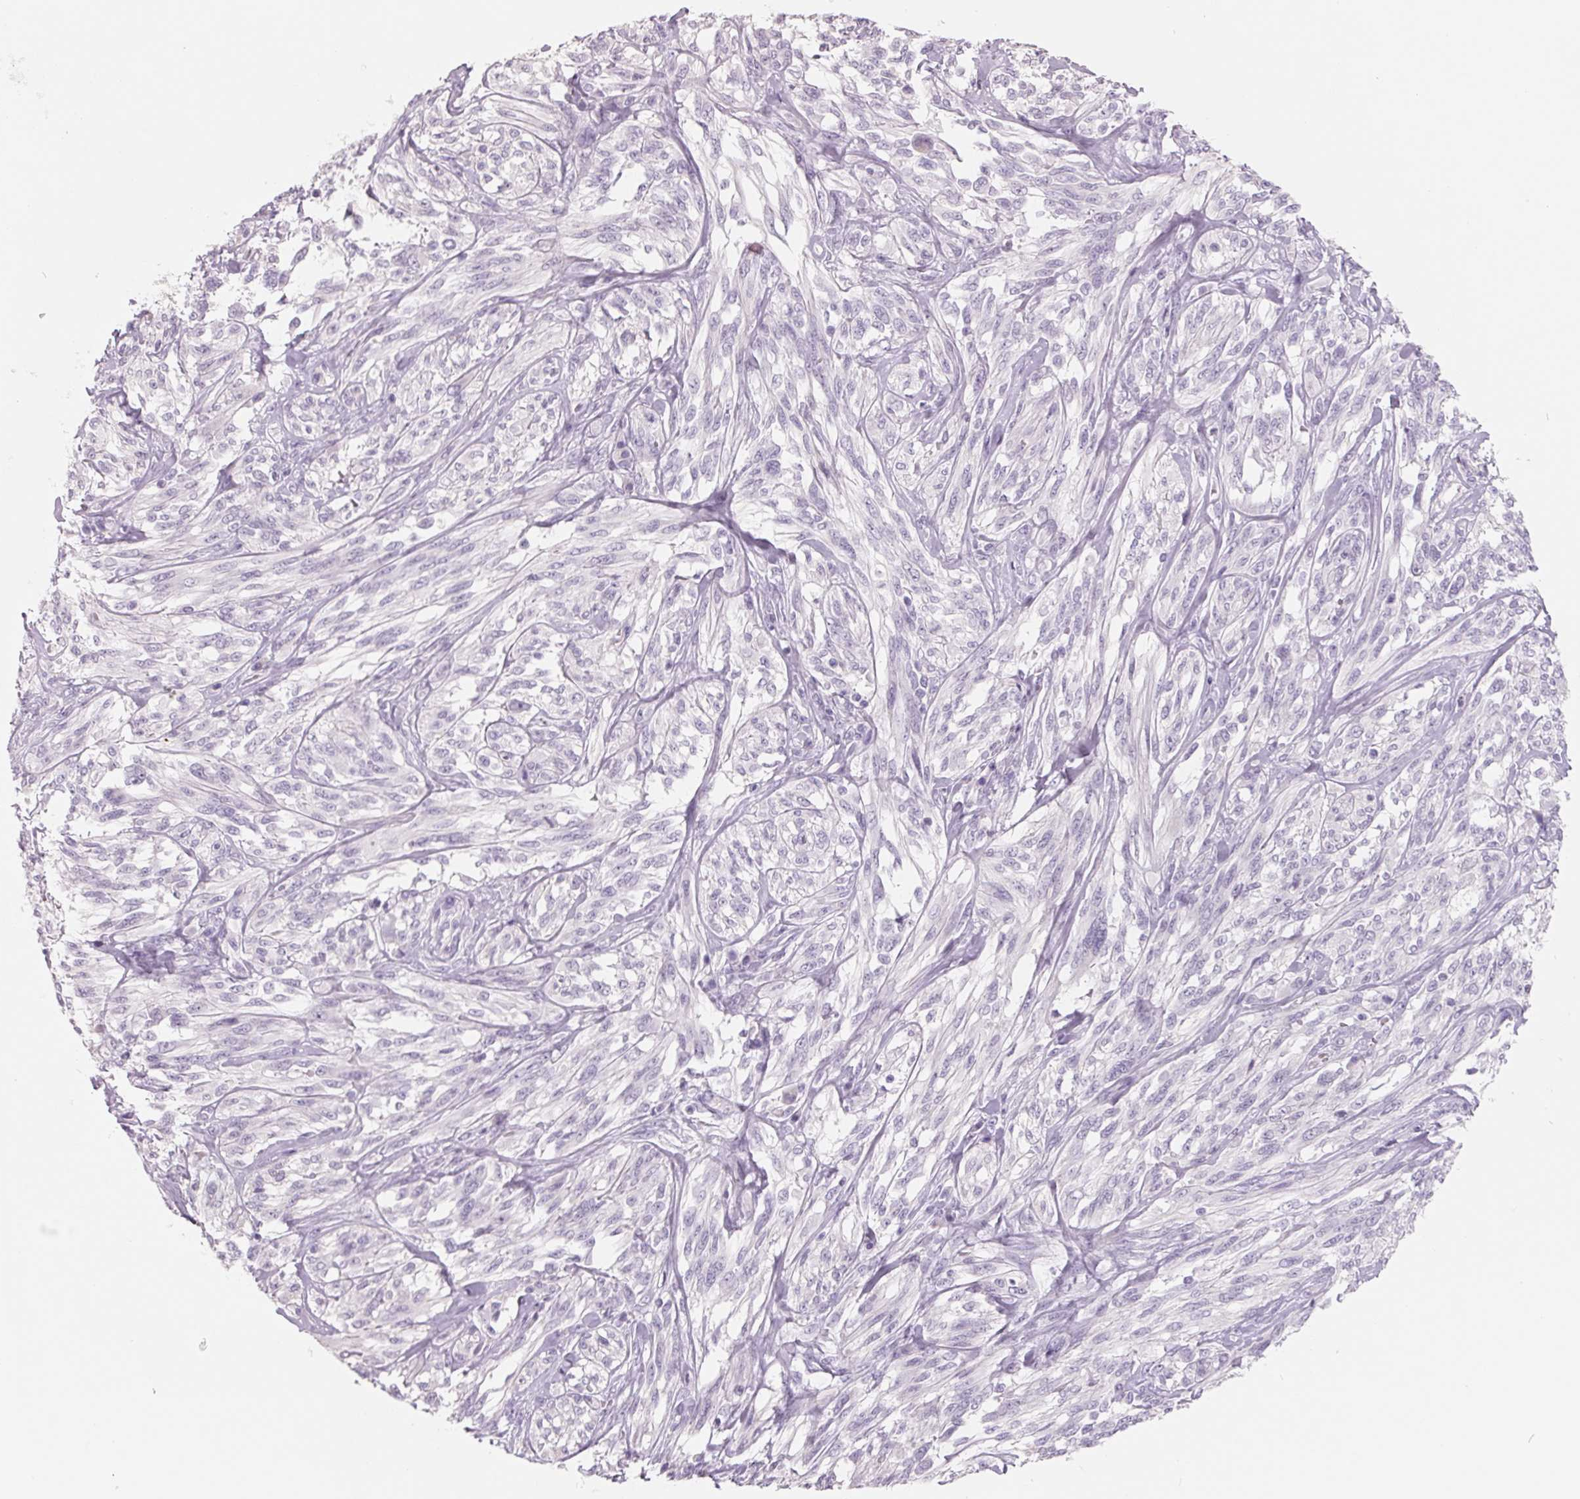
{"staining": {"intensity": "negative", "quantity": "none", "location": "none"}, "tissue": "melanoma", "cell_type": "Tumor cells", "image_type": "cancer", "snomed": [{"axis": "morphology", "description": "Malignant melanoma, NOS"}, {"axis": "topography", "description": "Skin"}], "caption": "Immunohistochemistry of melanoma shows no positivity in tumor cells. (DAB (3,3'-diaminobenzidine) immunohistochemistry (IHC) with hematoxylin counter stain).", "gene": "FTCD", "patient": {"sex": "female", "age": 91}}